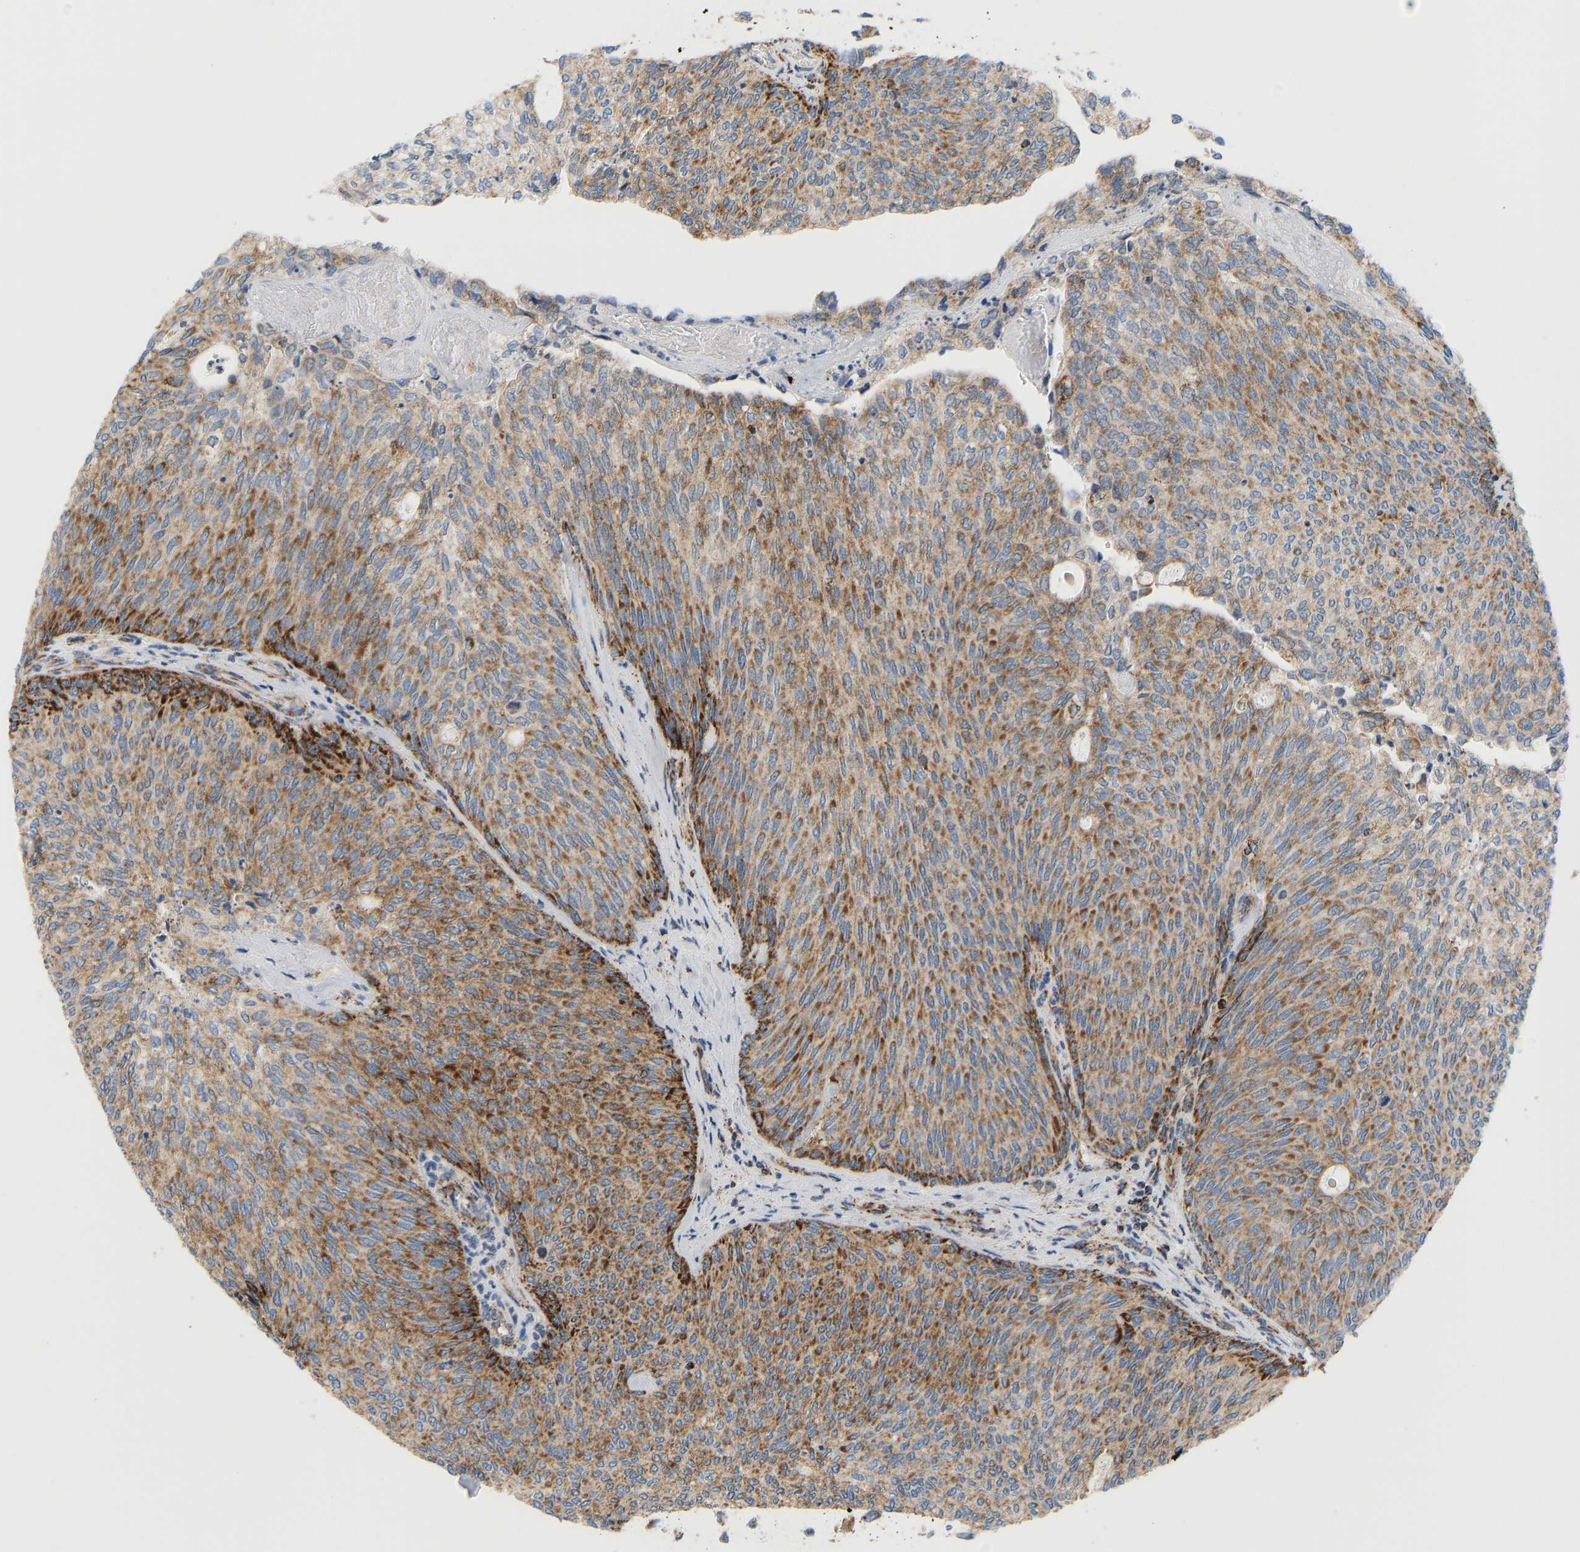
{"staining": {"intensity": "moderate", "quantity": ">75%", "location": "cytoplasmic/membranous"}, "tissue": "urothelial cancer", "cell_type": "Tumor cells", "image_type": "cancer", "snomed": [{"axis": "morphology", "description": "Urothelial carcinoma, Low grade"}, {"axis": "topography", "description": "Urinary bladder"}], "caption": "Protein positivity by immunohistochemistry (IHC) reveals moderate cytoplasmic/membranous expression in approximately >75% of tumor cells in low-grade urothelial carcinoma.", "gene": "GPSM2", "patient": {"sex": "female", "age": 79}}